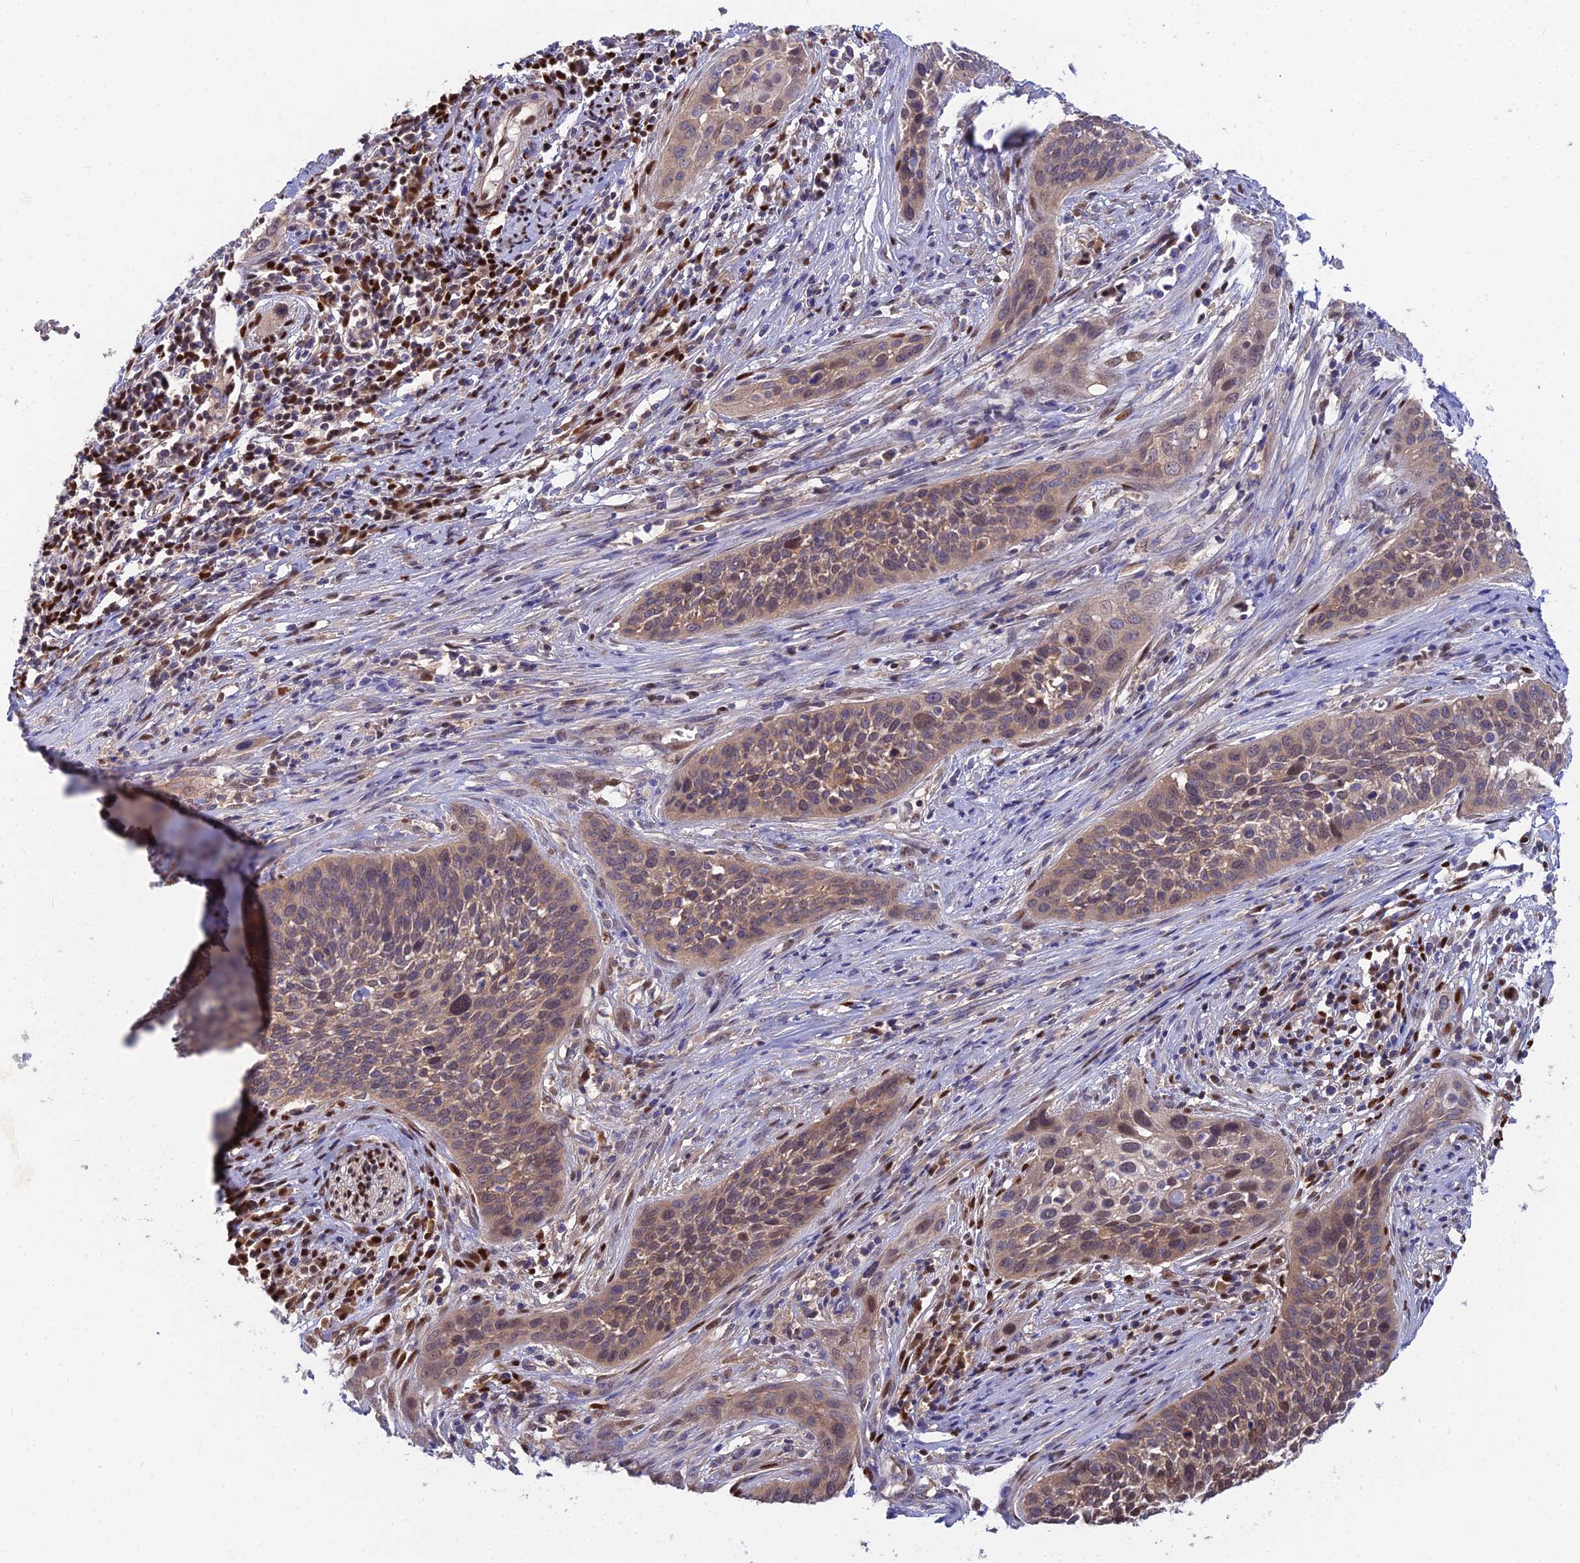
{"staining": {"intensity": "weak", "quantity": "25%-75%", "location": "cytoplasmic/membranous,nuclear"}, "tissue": "cervical cancer", "cell_type": "Tumor cells", "image_type": "cancer", "snomed": [{"axis": "morphology", "description": "Squamous cell carcinoma, NOS"}, {"axis": "topography", "description": "Cervix"}], "caption": "DAB (3,3'-diaminobenzidine) immunohistochemical staining of squamous cell carcinoma (cervical) shows weak cytoplasmic/membranous and nuclear protein expression in approximately 25%-75% of tumor cells. The staining was performed using DAB (3,3'-diaminobenzidine), with brown indicating positive protein expression. Nuclei are stained blue with hematoxylin.", "gene": "DNPEP", "patient": {"sex": "female", "age": 34}}